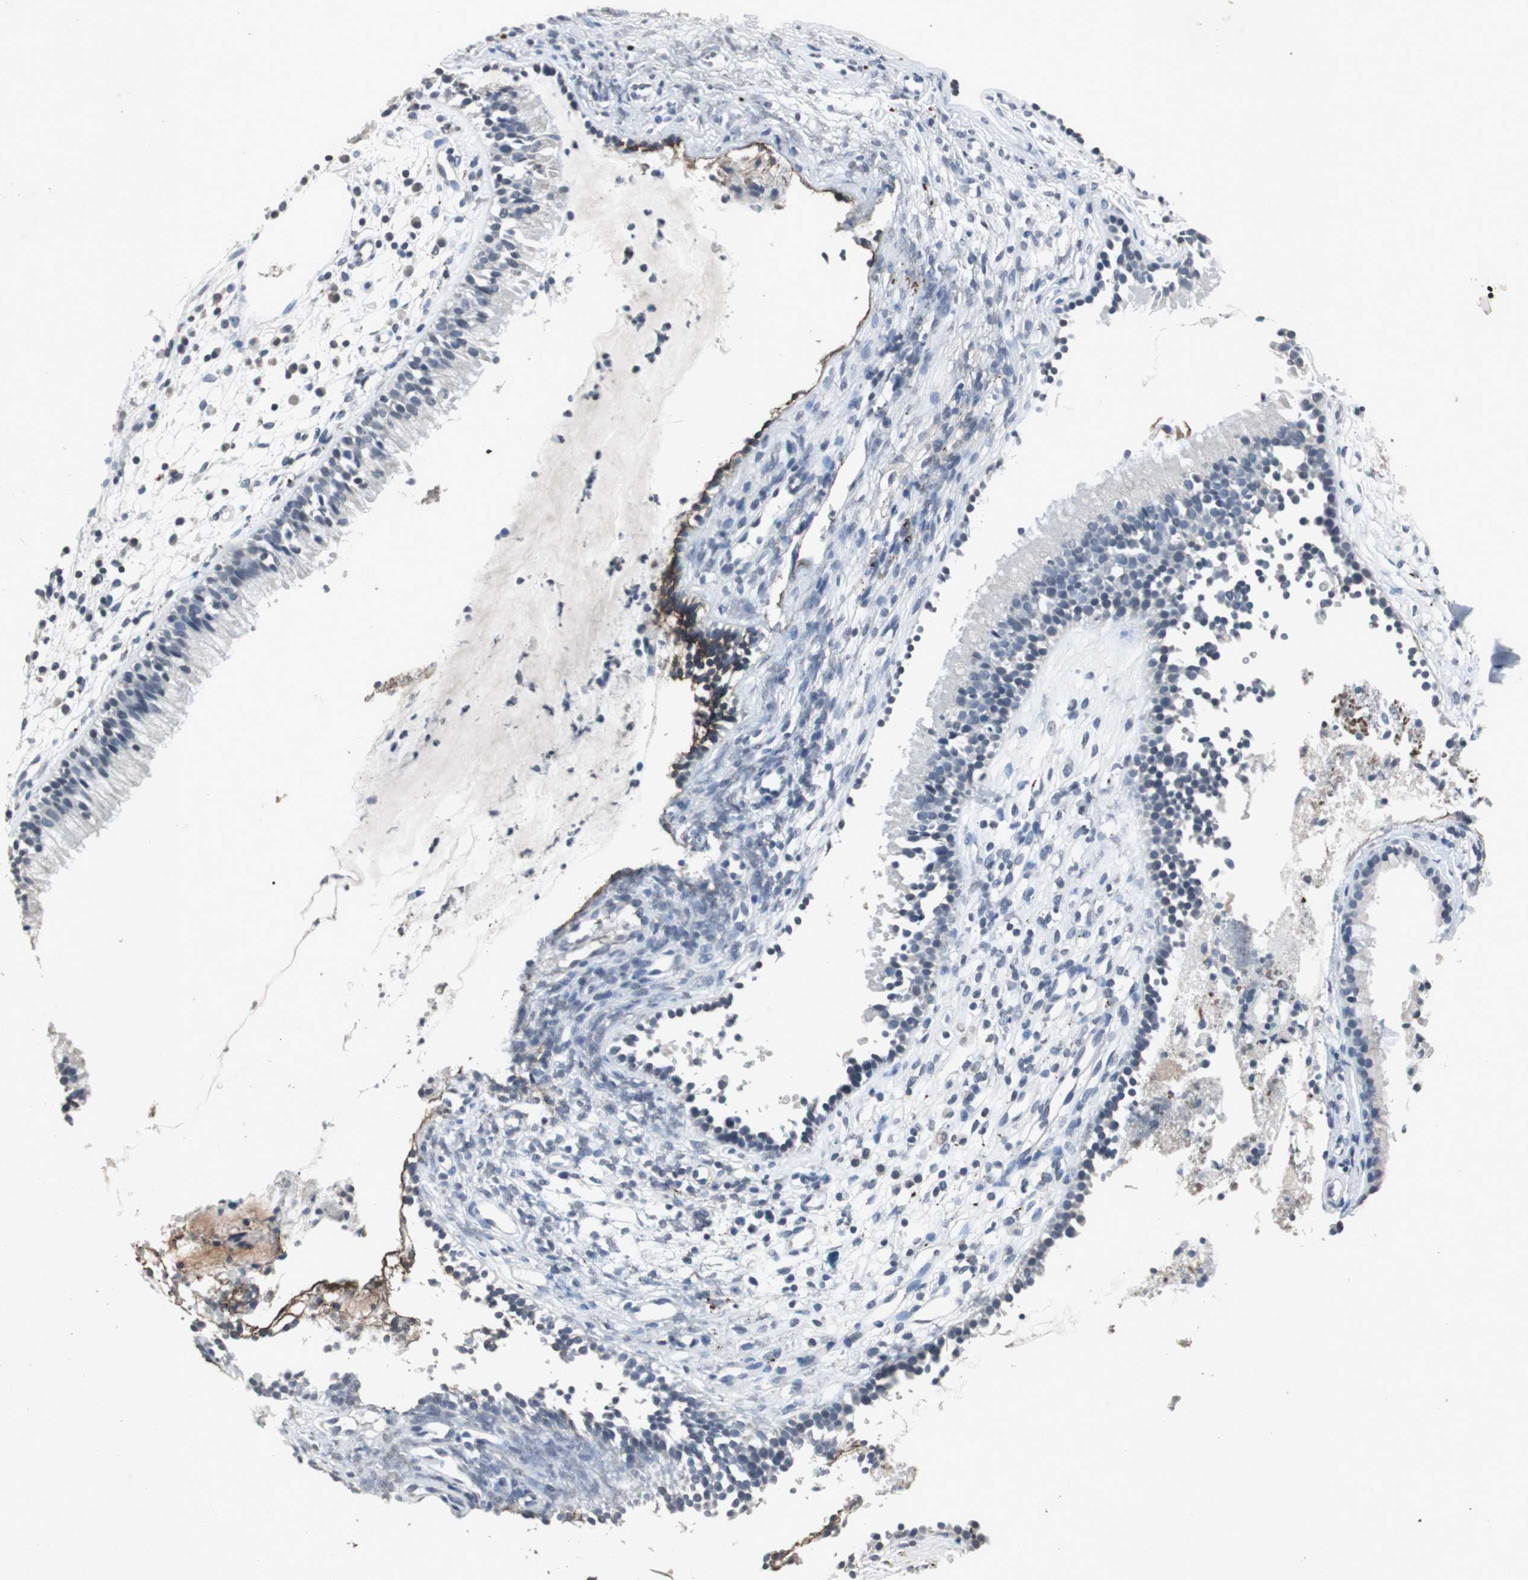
{"staining": {"intensity": "negative", "quantity": "none", "location": "none"}, "tissue": "nasopharynx", "cell_type": "Respiratory epithelial cells", "image_type": "normal", "snomed": [{"axis": "morphology", "description": "Normal tissue, NOS"}, {"axis": "topography", "description": "Nasopharynx"}], "caption": "Immunohistochemical staining of normal nasopharynx exhibits no significant staining in respiratory epithelial cells. The staining was performed using DAB (3,3'-diaminobenzidine) to visualize the protein expression in brown, while the nuclei were stained in blue with hematoxylin (Magnification: 20x).", "gene": "ADNP2", "patient": {"sex": "male", "age": 21}}